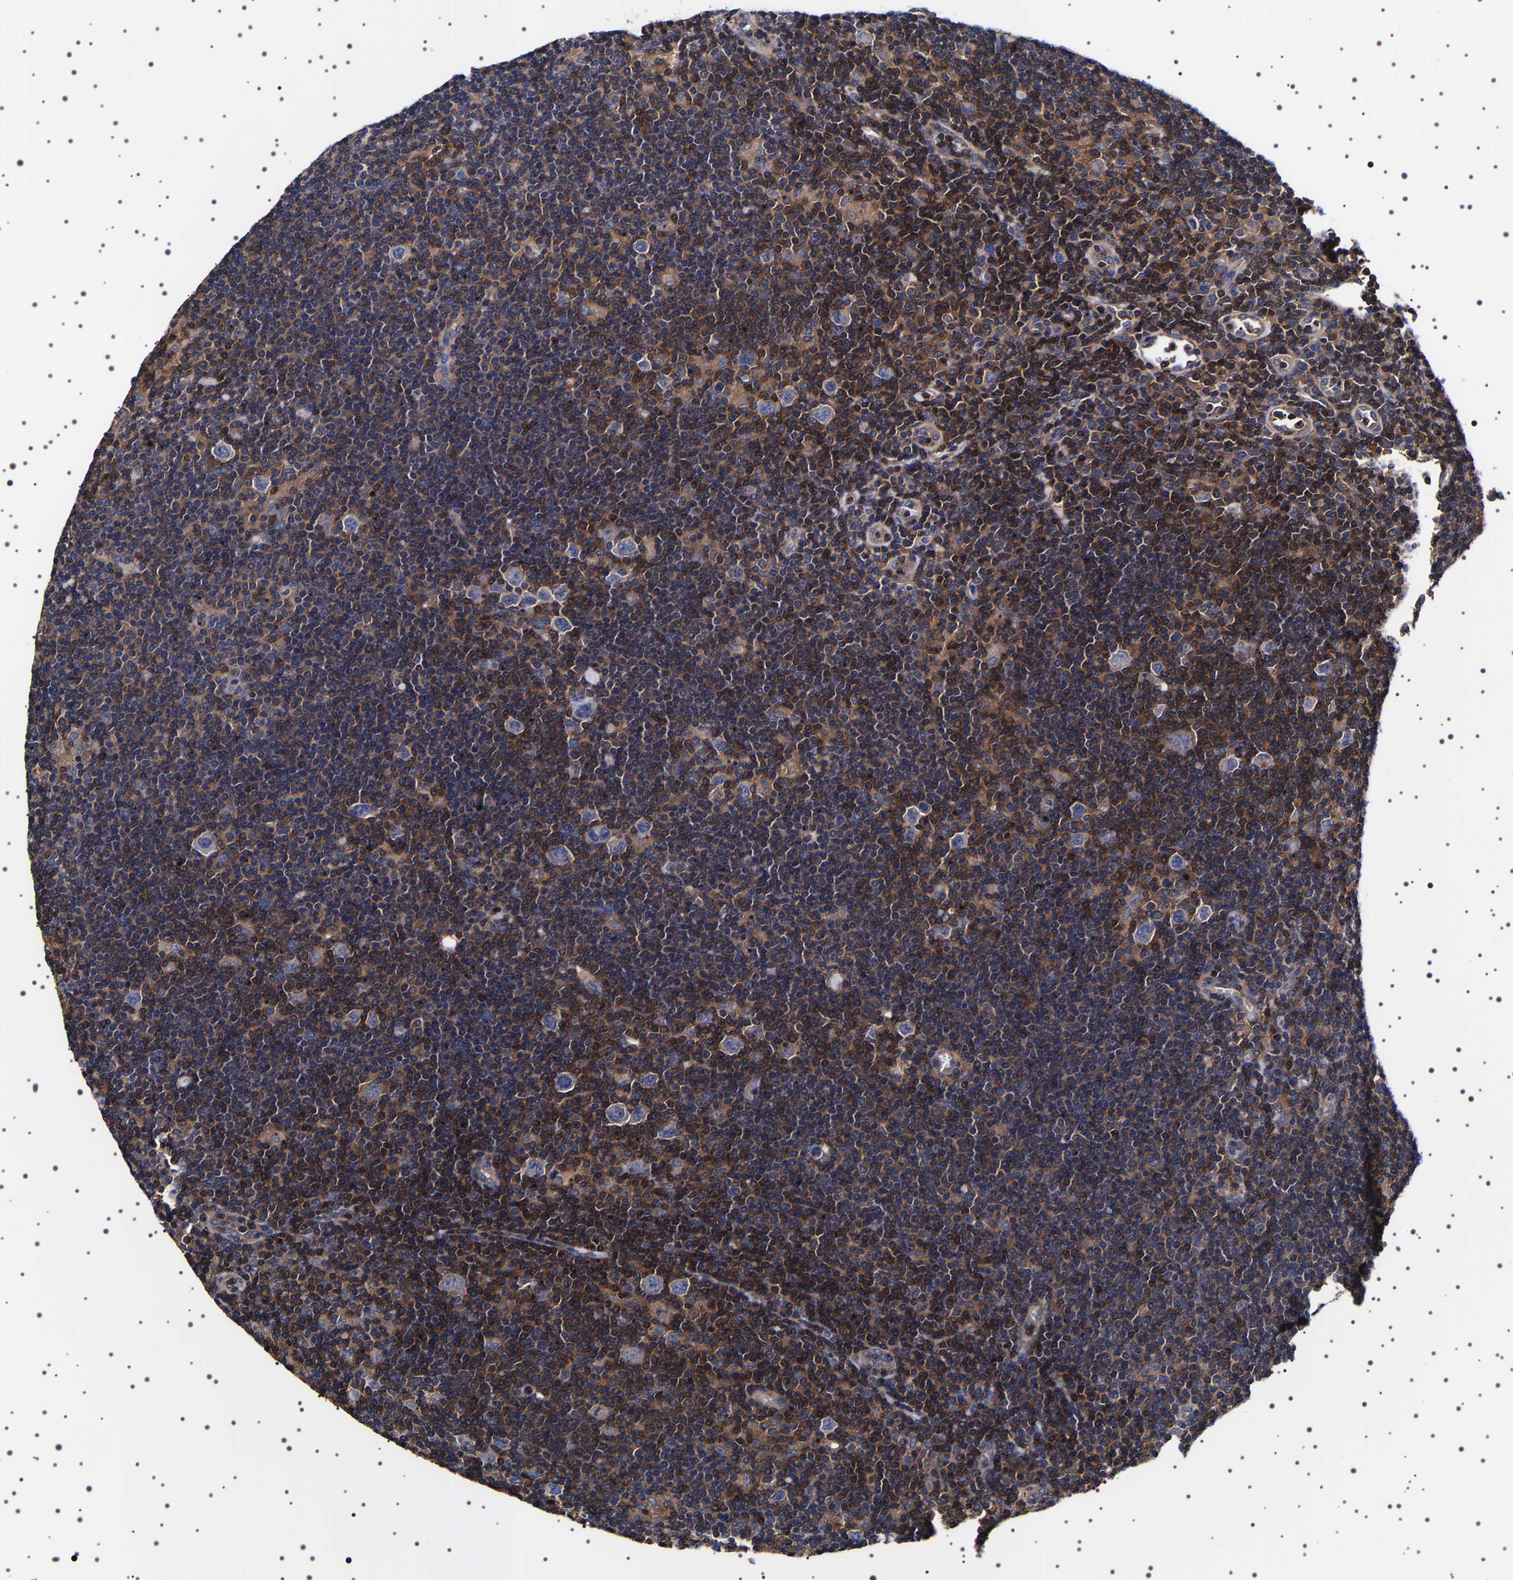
{"staining": {"intensity": "negative", "quantity": "none", "location": "none"}, "tissue": "lymphoma", "cell_type": "Tumor cells", "image_type": "cancer", "snomed": [{"axis": "morphology", "description": "Hodgkin's disease, NOS"}, {"axis": "topography", "description": "Lymph node"}], "caption": "Tumor cells are negative for brown protein staining in Hodgkin's disease.", "gene": "WDR1", "patient": {"sex": "female", "age": 57}}